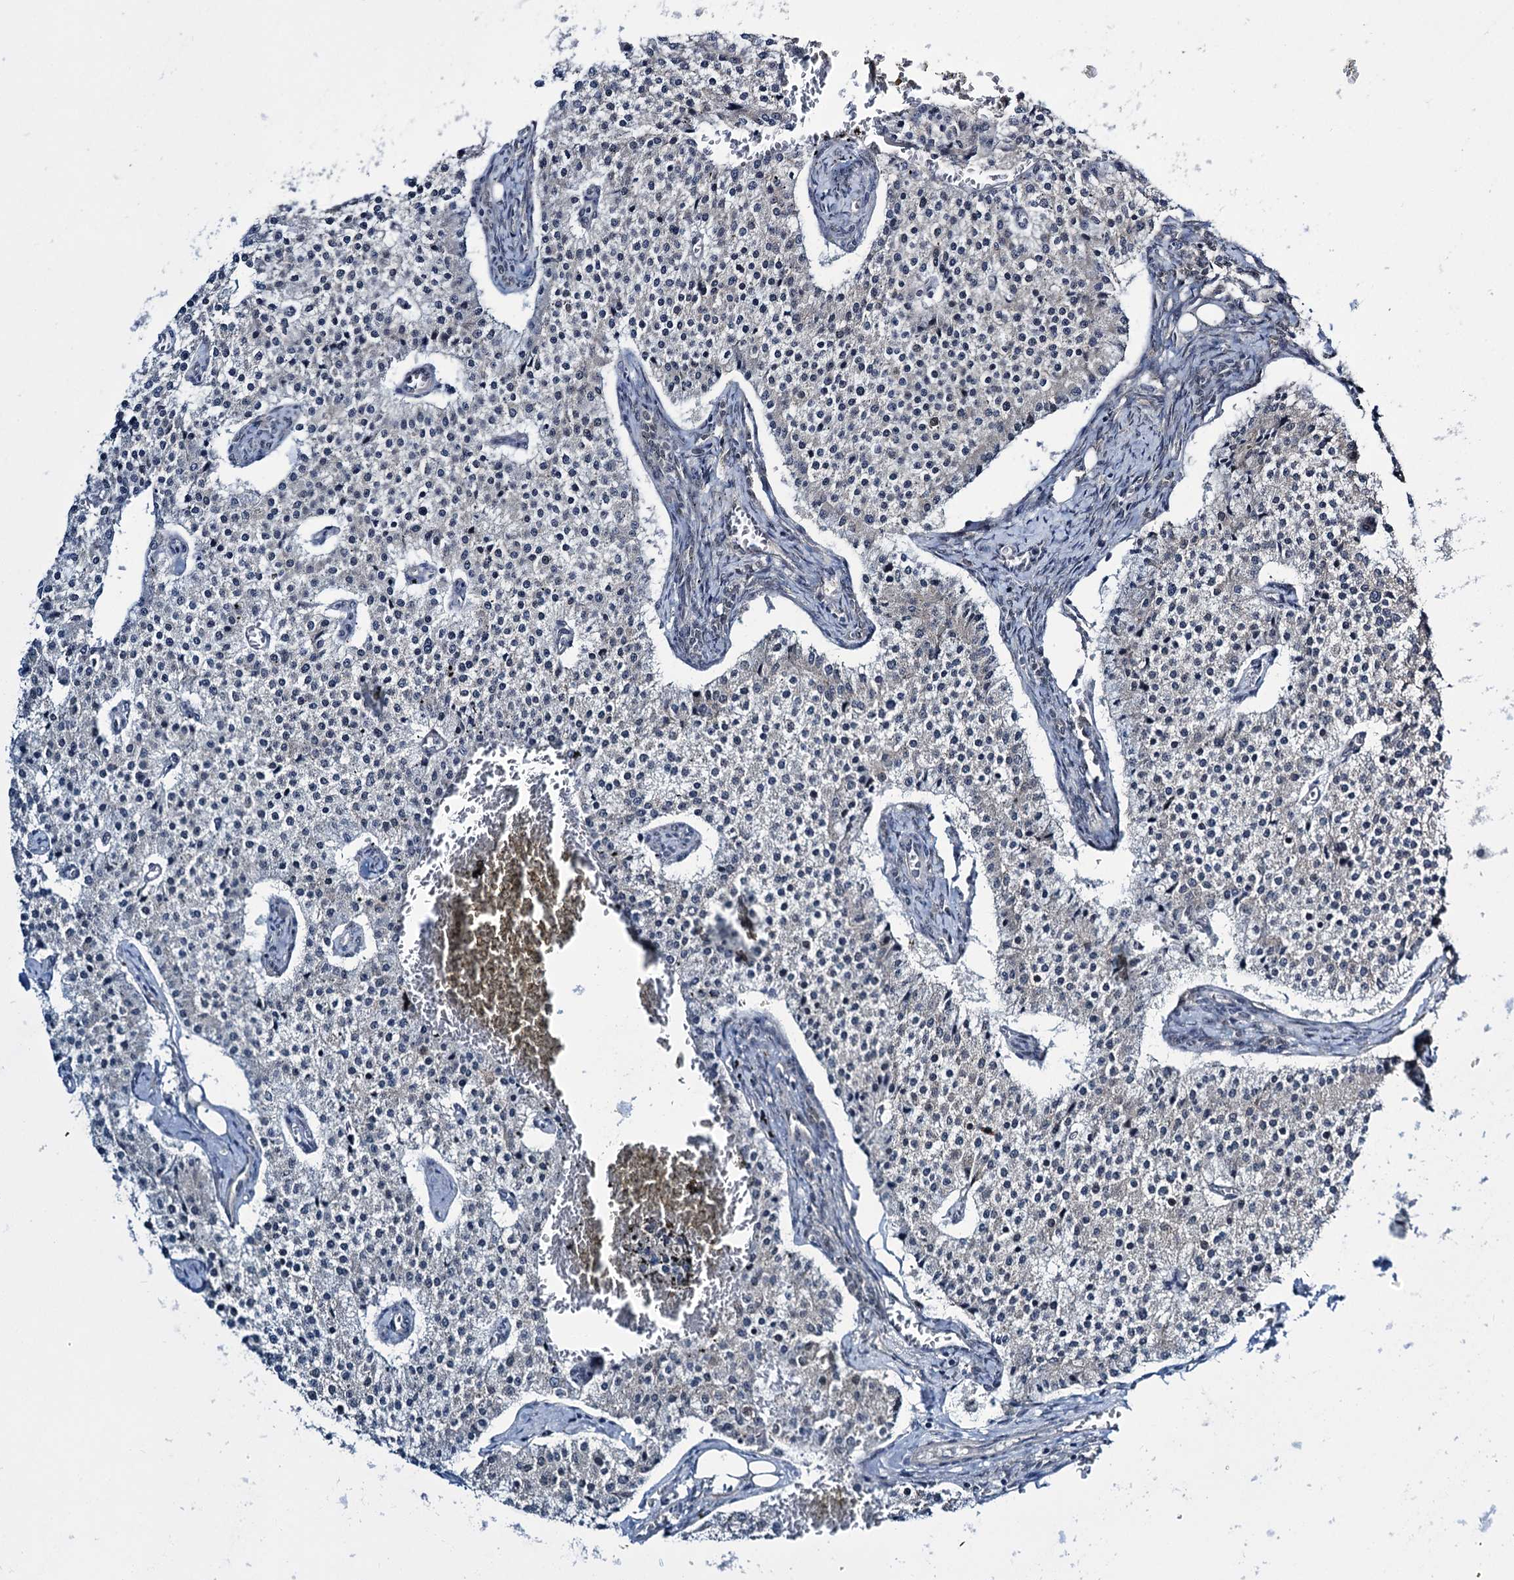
{"staining": {"intensity": "negative", "quantity": "none", "location": "none"}, "tissue": "carcinoid", "cell_type": "Tumor cells", "image_type": "cancer", "snomed": [{"axis": "morphology", "description": "Carcinoid, malignant, NOS"}, {"axis": "topography", "description": "Colon"}], "caption": "A high-resolution histopathology image shows IHC staining of carcinoid, which demonstrates no significant positivity in tumor cells.", "gene": "DCUN1D4", "patient": {"sex": "female", "age": 52}}